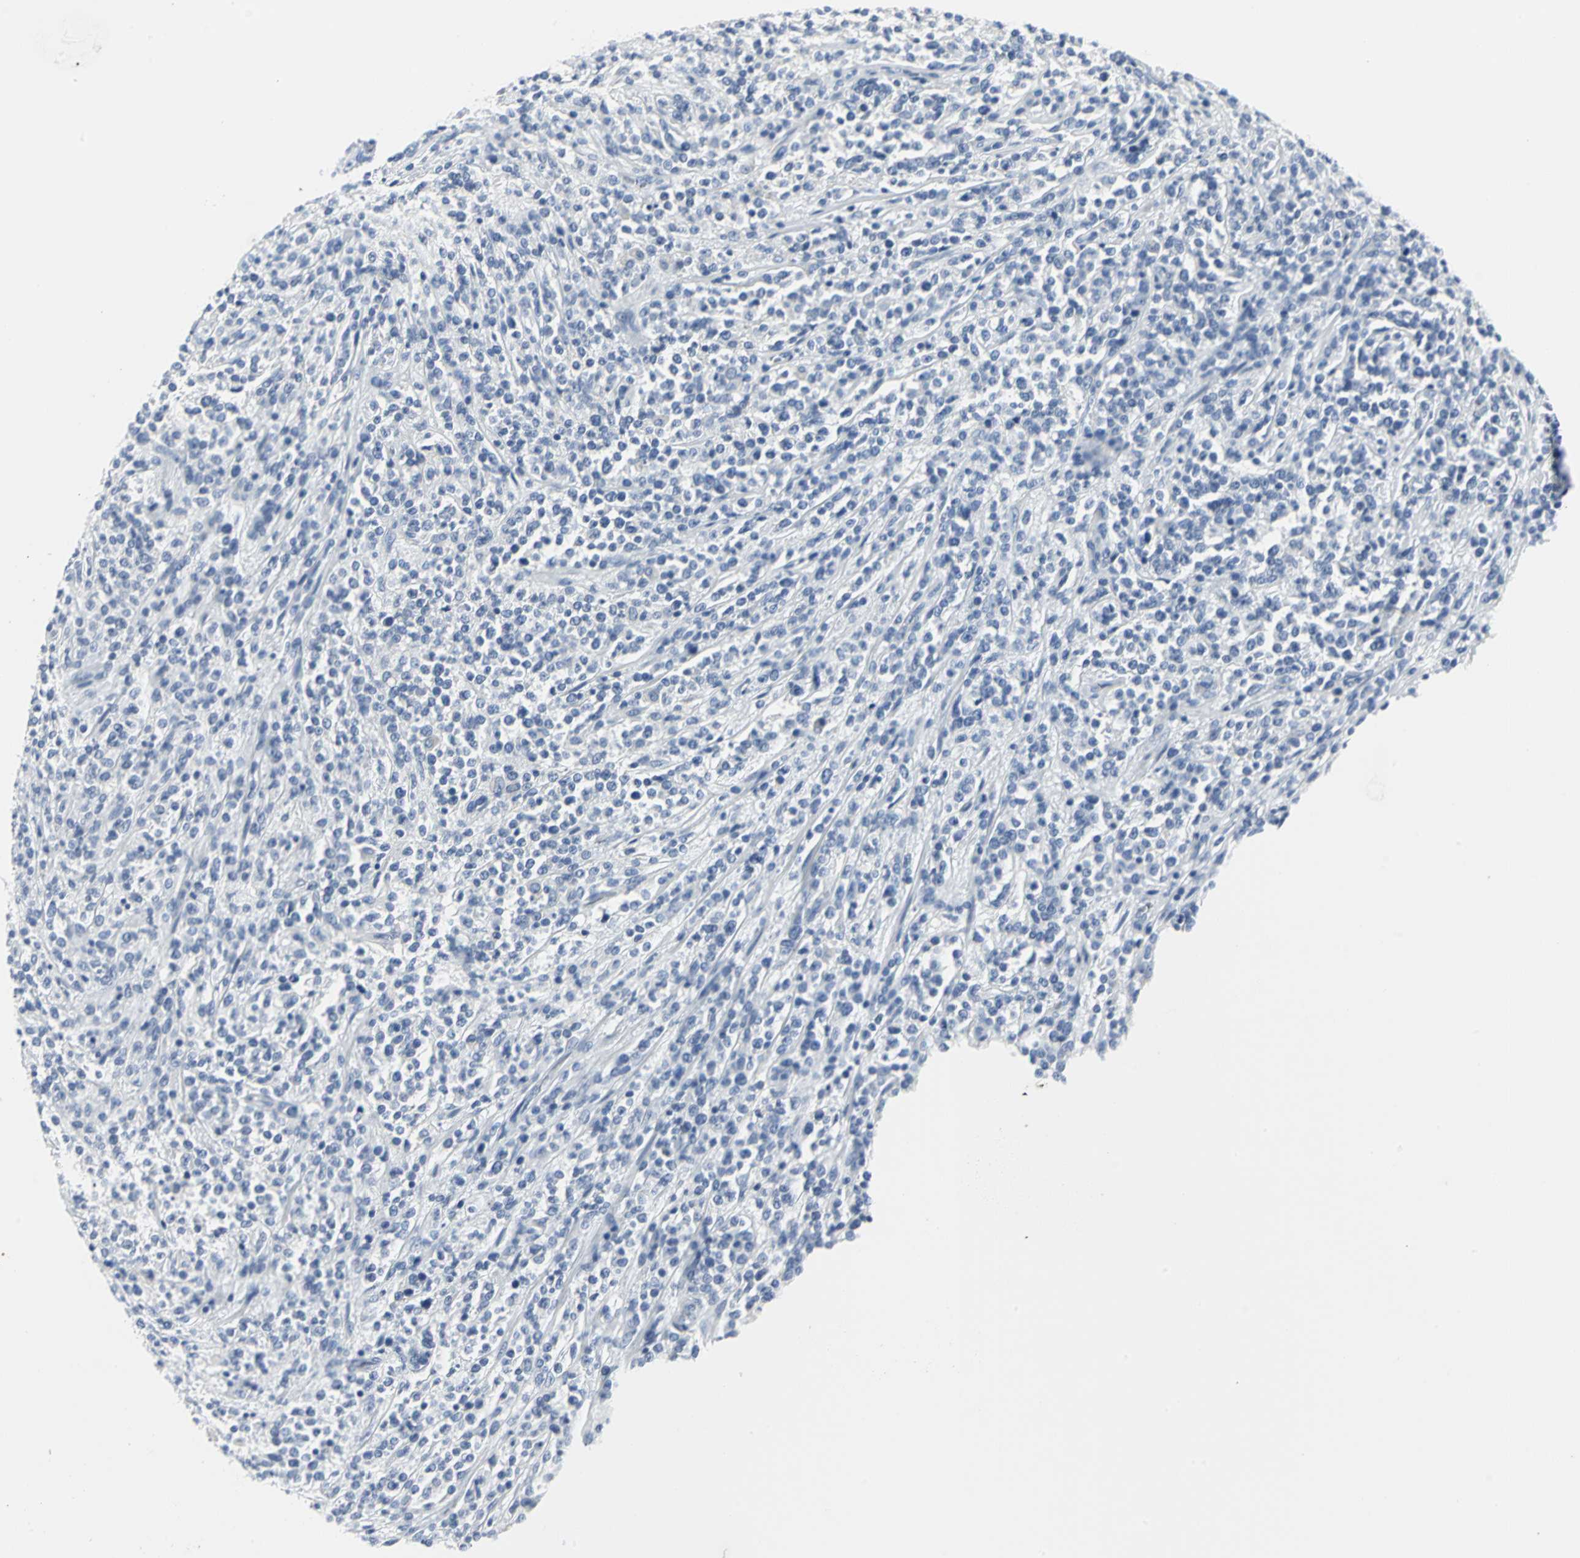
{"staining": {"intensity": "negative", "quantity": "none", "location": "none"}, "tissue": "lymphoma", "cell_type": "Tumor cells", "image_type": "cancer", "snomed": [{"axis": "morphology", "description": "Malignant lymphoma, non-Hodgkin's type, High grade"}, {"axis": "topography", "description": "Soft tissue"}], "caption": "DAB (3,3'-diaminobenzidine) immunohistochemical staining of human lymphoma displays no significant expression in tumor cells.", "gene": "RIPOR1", "patient": {"sex": "male", "age": 18}}